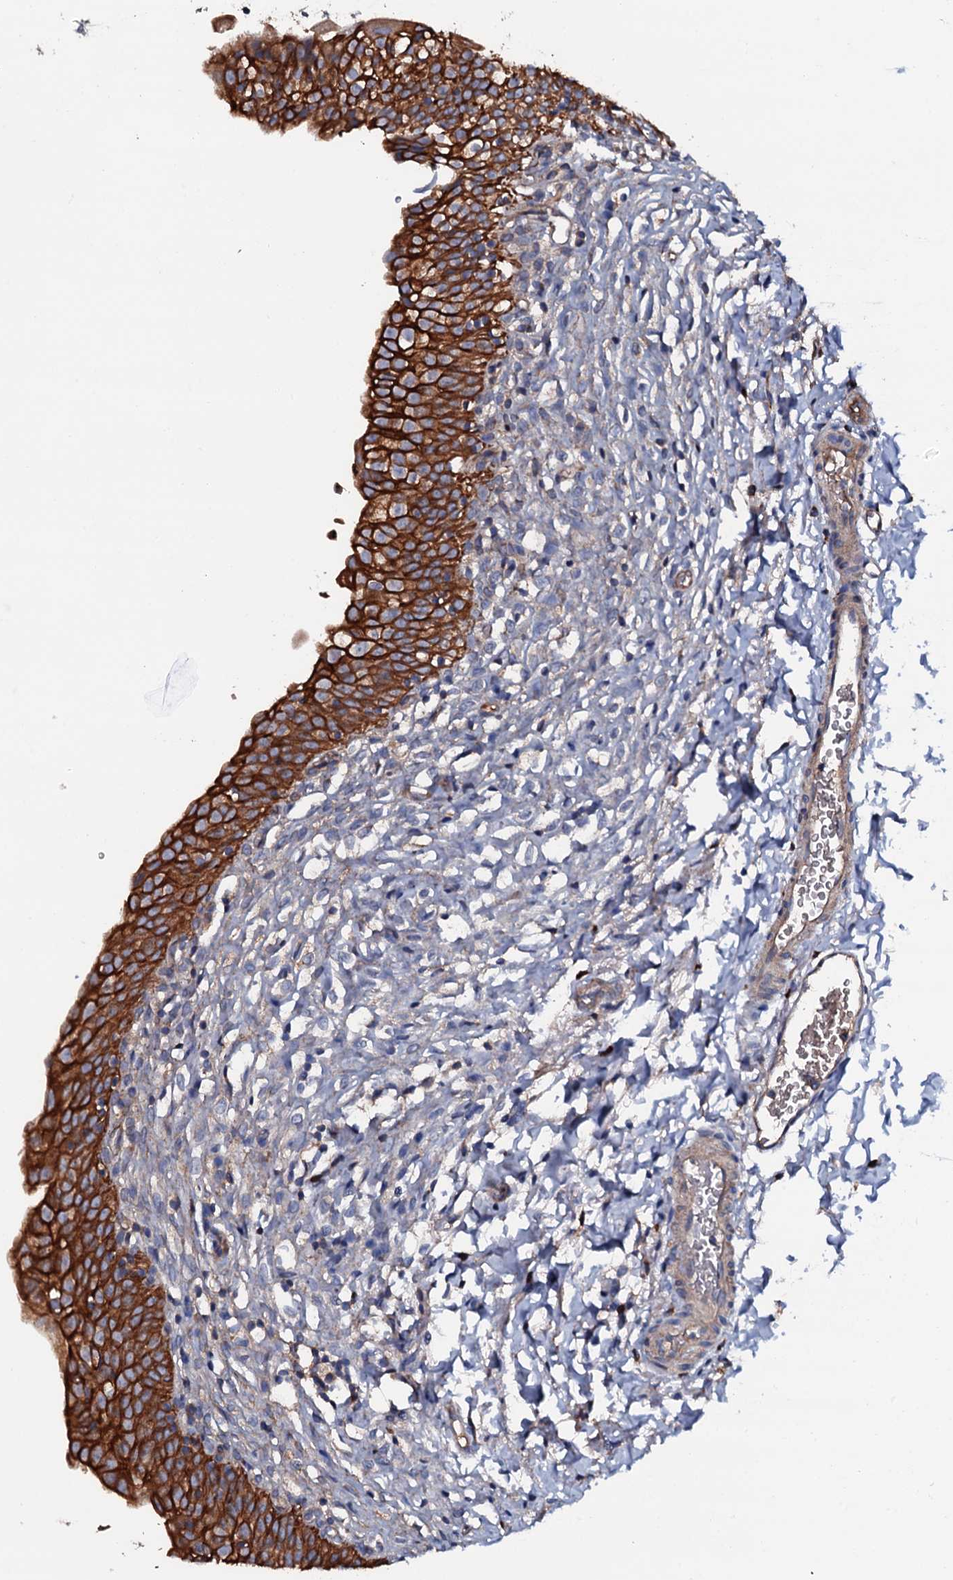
{"staining": {"intensity": "strong", "quantity": ">75%", "location": "cytoplasmic/membranous"}, "tissue": "urinary bladder", "cell_type": "Urothelial cells", "image_type": "normal", "snomed": [{"axis": "morphology", "description": "Normal tissue, NOS"}, {"axis": "topography", "description": "Urinary bladder"}], "caption": "The micrograph displays a brown stain indicating the presence of a protein in the cytoplasmic/membranous of urothelial cells in urinary bladder.", "gene": "NEK1", "patient": {"sex": "male", "age": 55}}